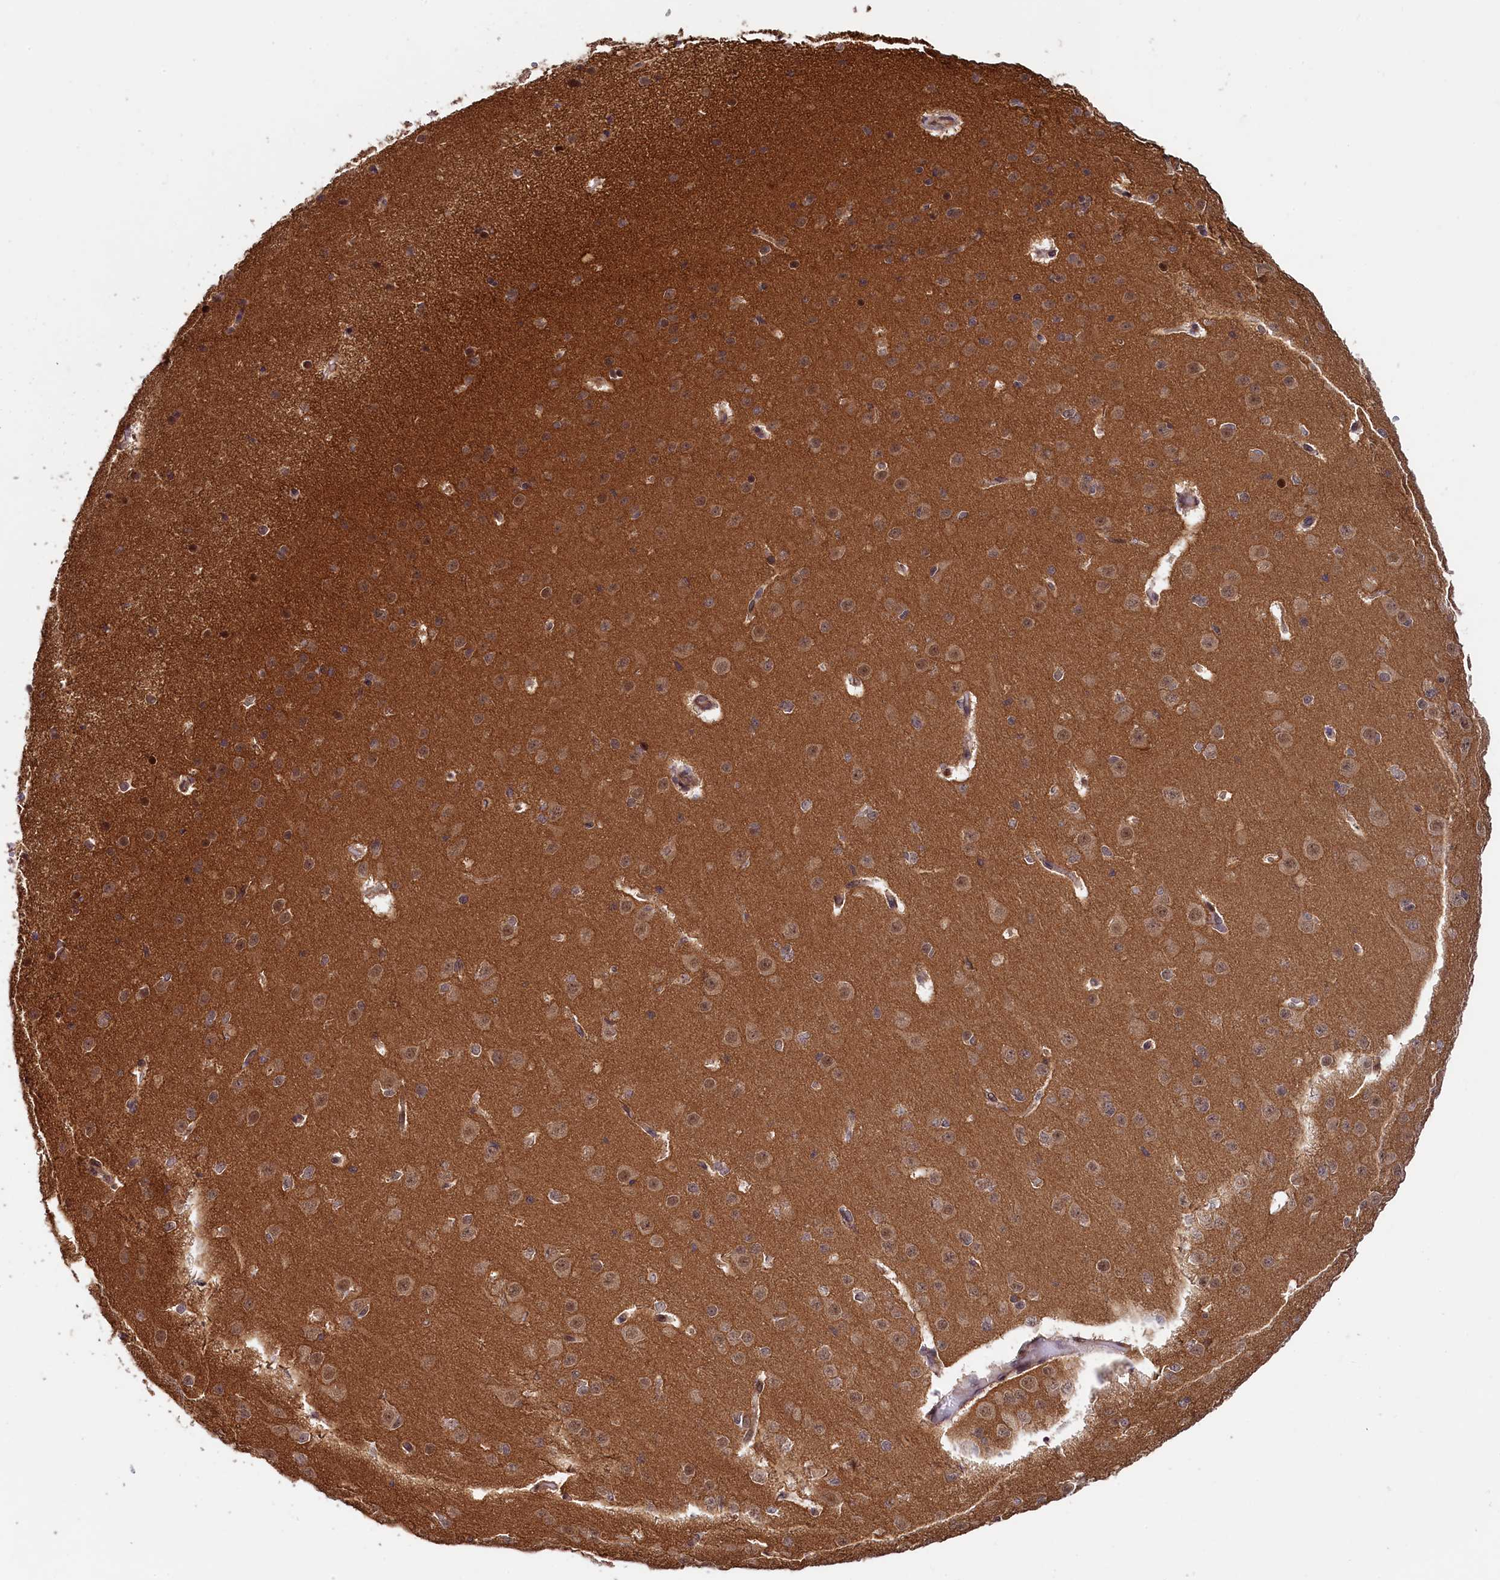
{"staining": {"intensity": "moderate", "quantity": ">75%", "location": "cytoplasmic/membranous,nuclear"}, "tissue": "cerebral cortex", "cell_type": "Endothelial cells", "image_type": "normal", "snomed": [{"axis": "morphology", "description": "Normal tissue, NOS"}, {"axis": "morphology", "description": "Developmental malformation"}, {"axis": "topography", "description": "Cerebral cortex"}], "caption": "The histopathology image shows immunohistochemical staining of normal cerebral cortex. There is moderate cytoplasmic/membranous,nuclear positivity is seen in about >75% of endothelial cells.", "gene": "LEO1", "patient": {"sex": "female", "age": 30}}